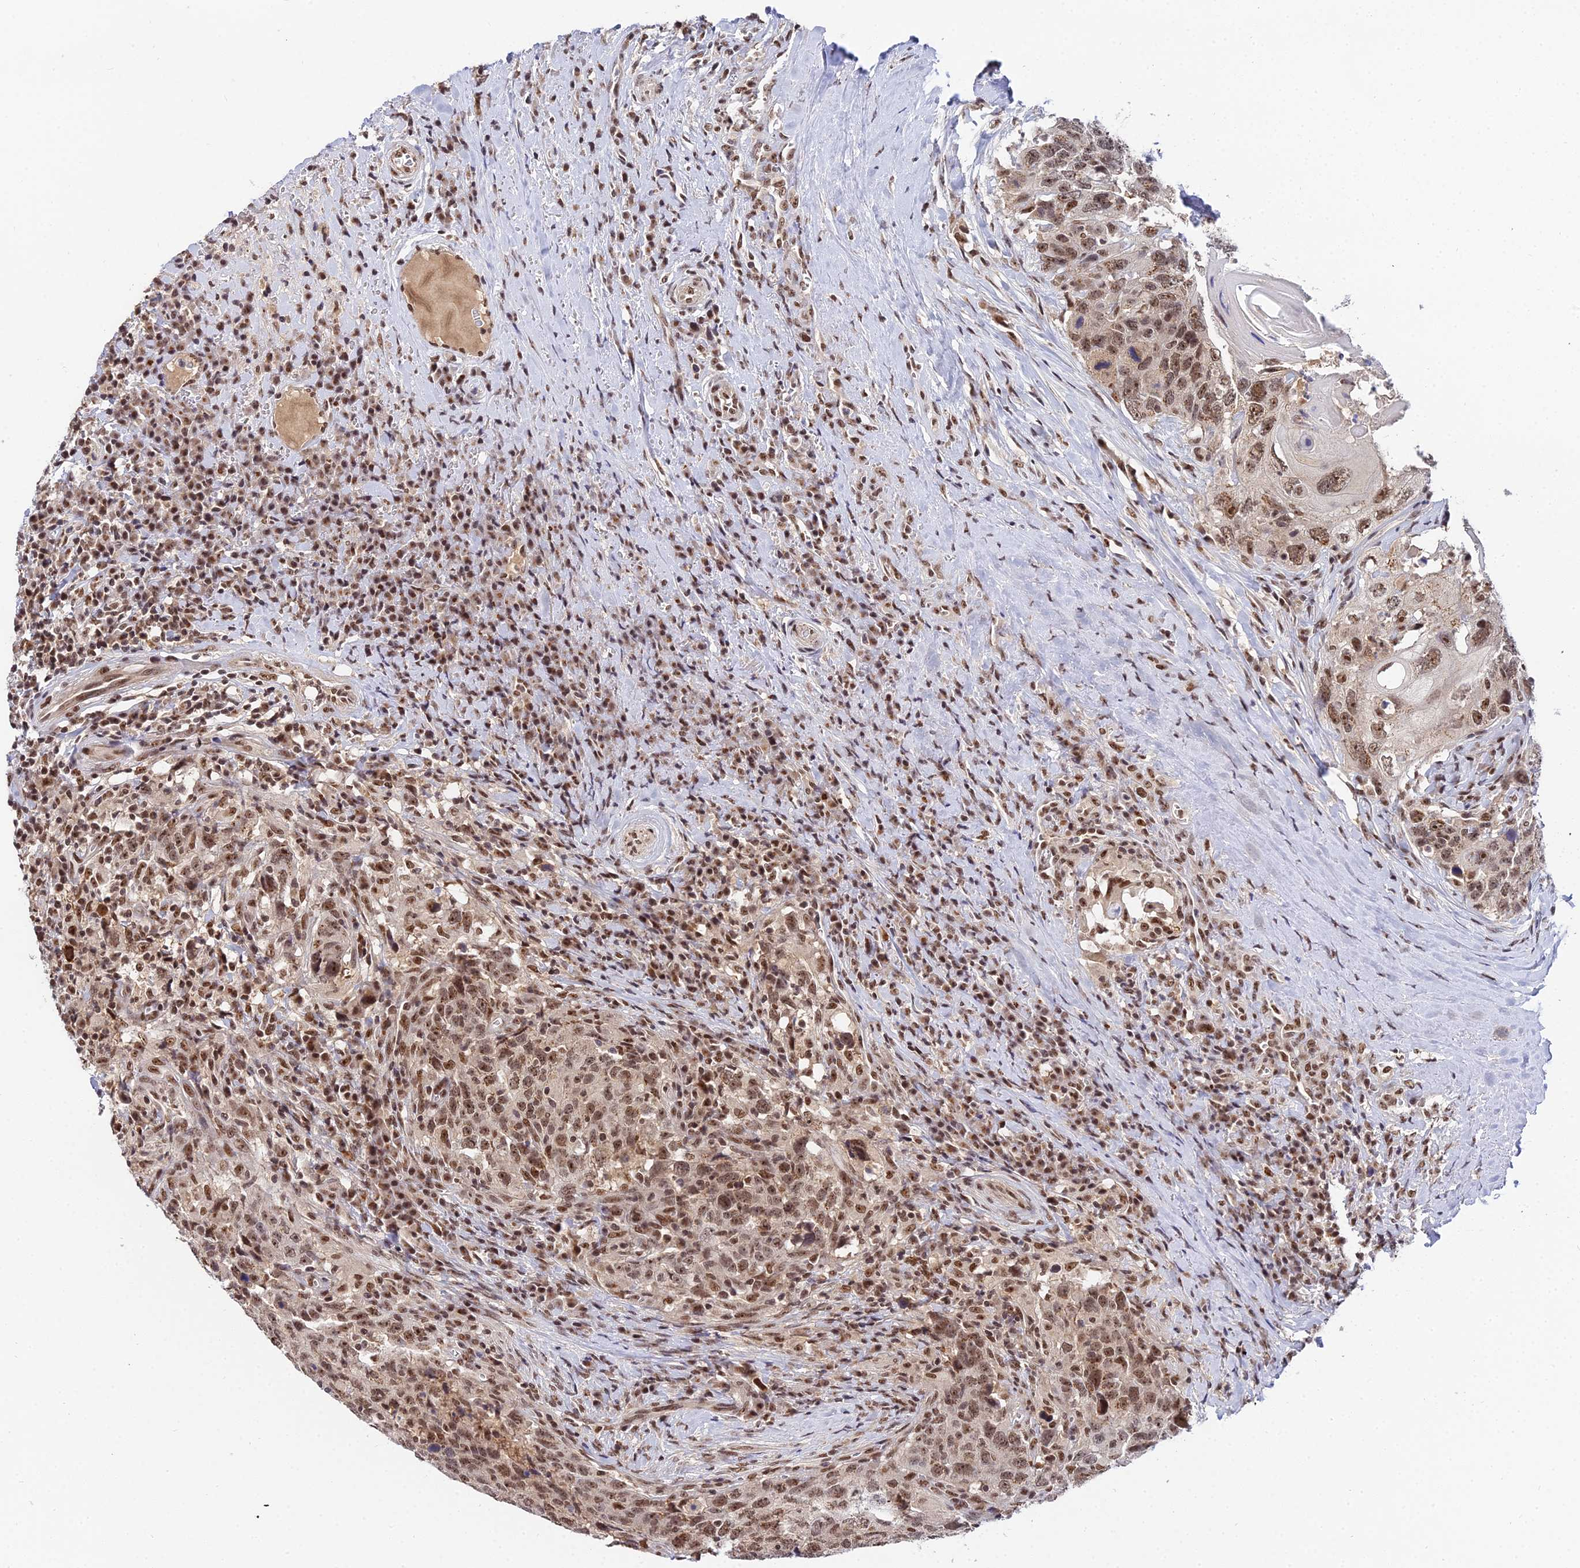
{"staining": {"intensity": "moderate", "quantity": ">75%", "location": "nuclear"}, "tissue": "head and neck cancer", "cell_type": "Tumor cells", "image_type": "cancer", "snomed": [{"axis": "morphology", "description": "Squamous cell carcinoma, NOS"}, {"axis": "topography", "description": "Head-Neck"}], "caption": "Approximately >75% of tumor cells in head and neck cancer display moderate nuclear protein positivity as visualized by brown immunohistochemical staining.", "gene": "EXOSC3", "patient": {"sex": "male", "age": 66}}